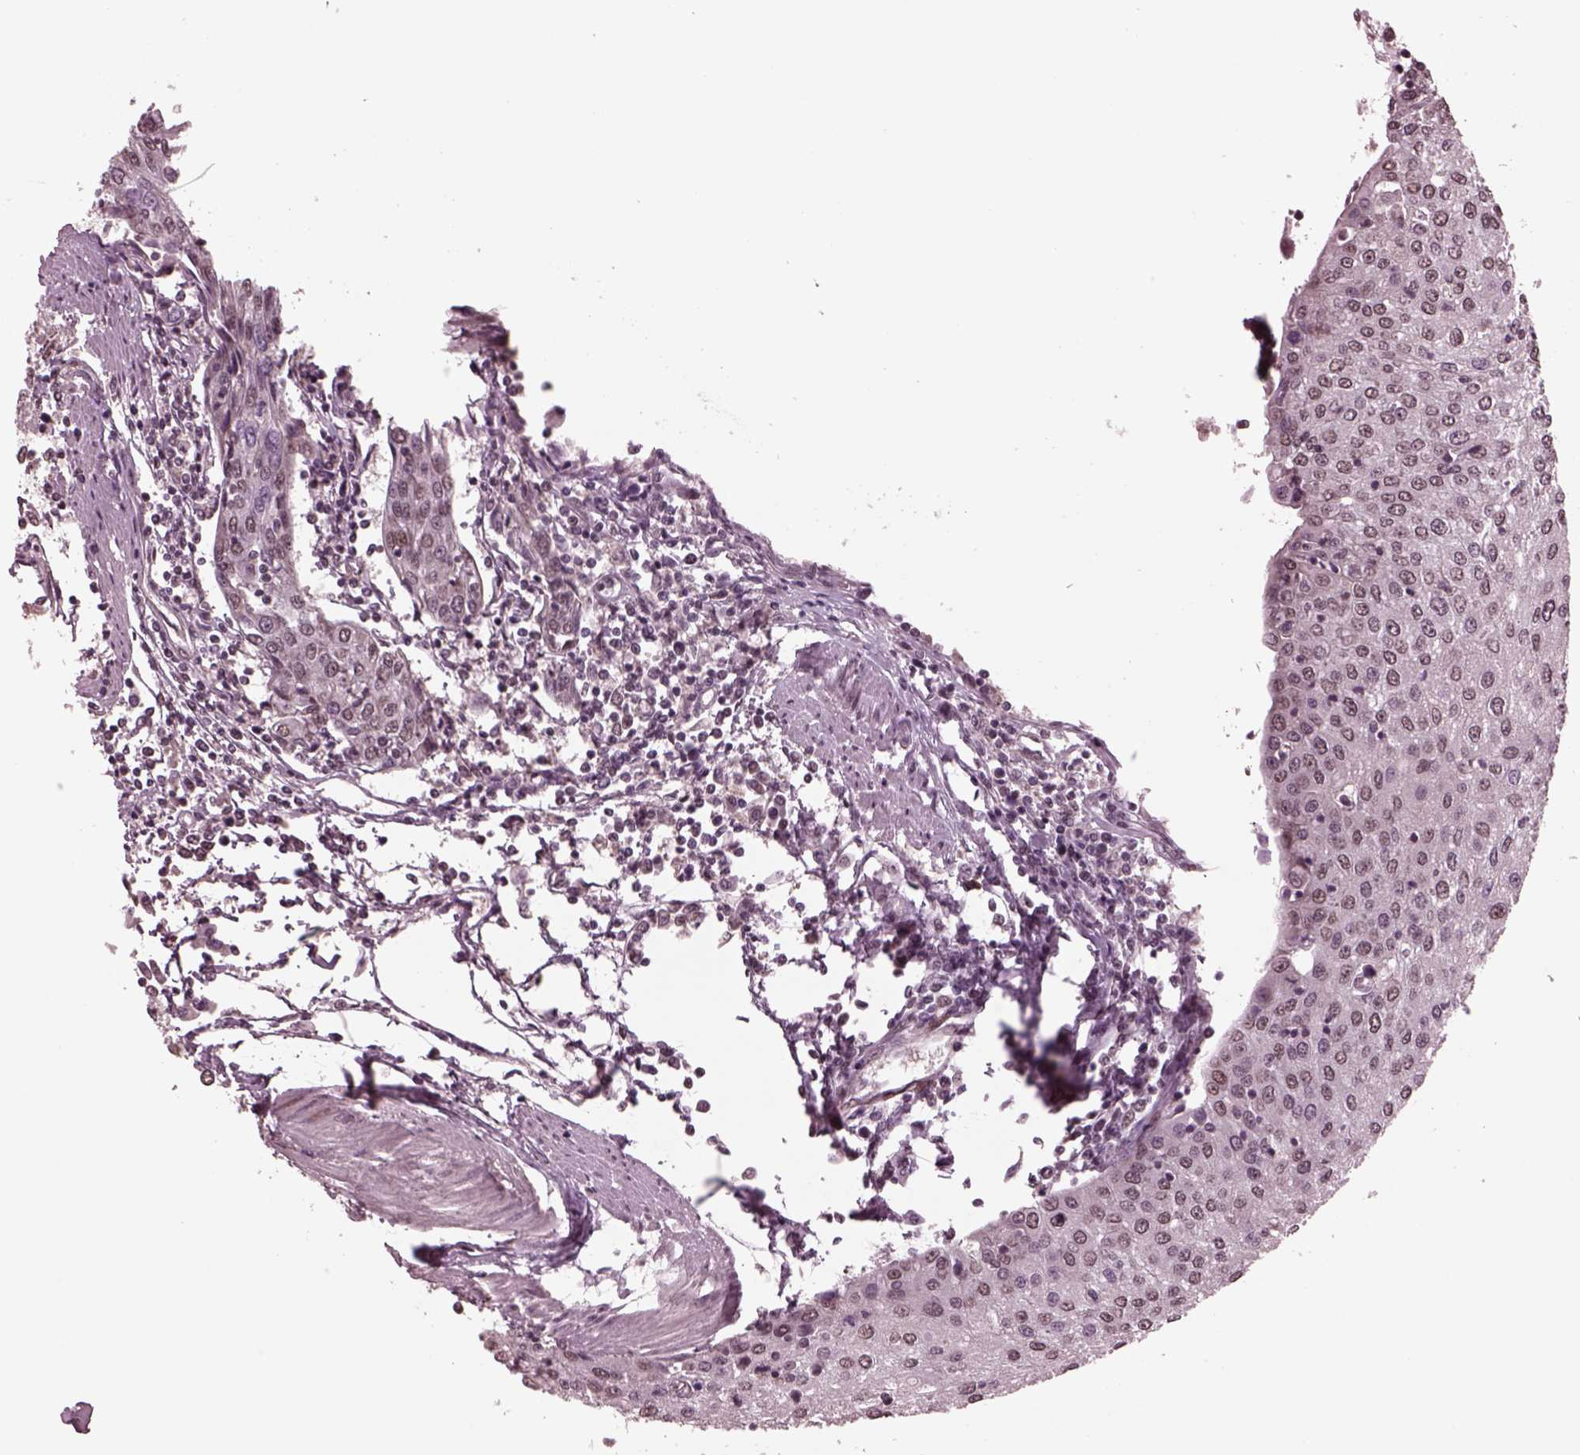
{"staining": {"intensity": "weak", "quantity": "25%-75%", "location": "nuclear"}, "tissue": "urothelial cancer", "cell_type": "Tumor cells", "image_type": "cancer", "snomed": [{"axis": "morphology", "description": "Urothelial carcinoma, High grade"}, {"axis": "topography", "description": "Urinary bladder"}], "caption": "A brown stain highlights weak nuclear staining of a protein in human urothelial carcinoma (high-grade) tumor cells. Nuclei are stained in blue.", "gene": "NAP1L5", "patient": {"sex": "female", "age": 85}}